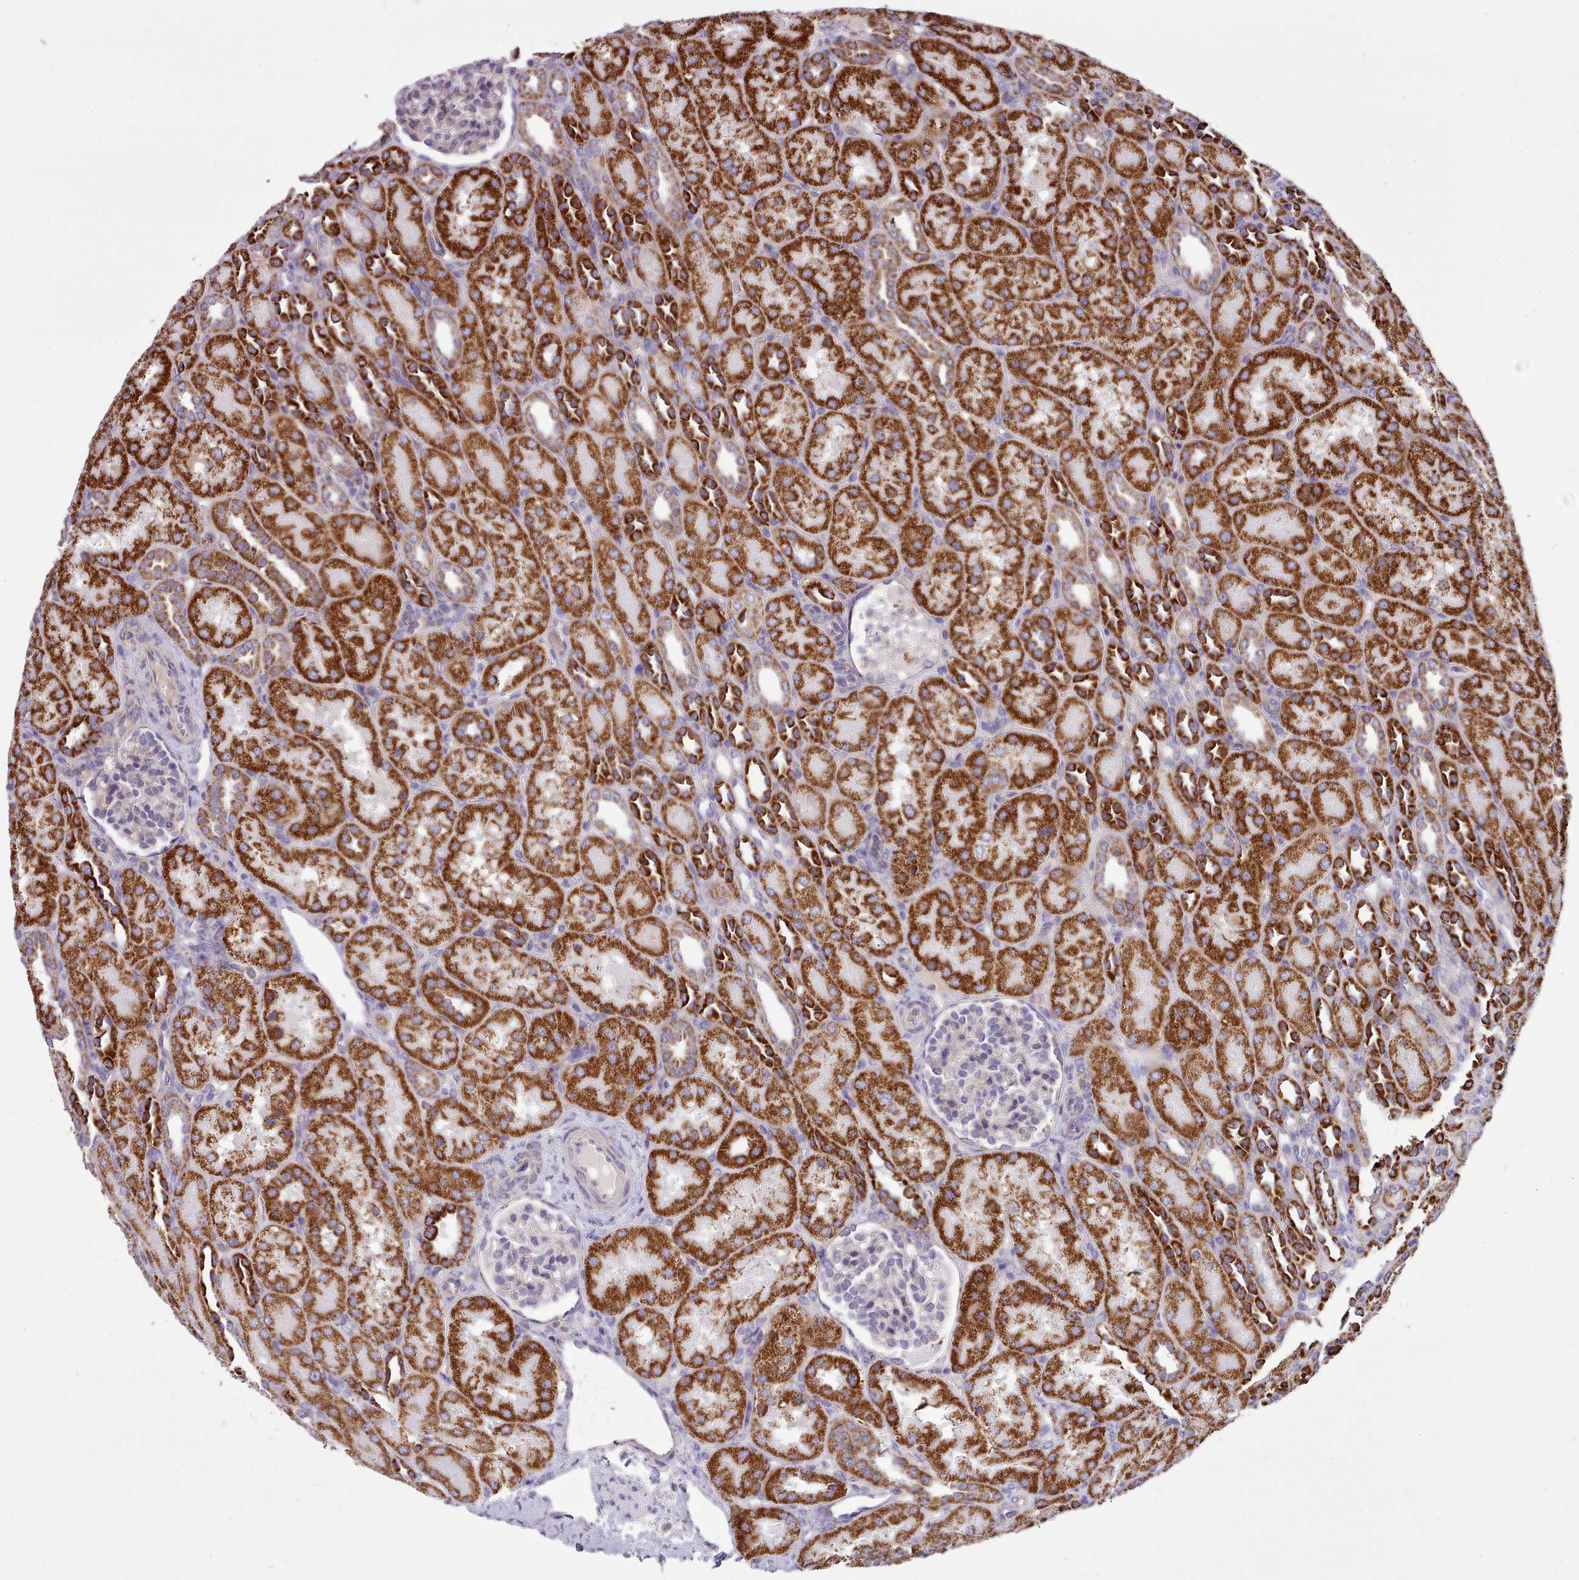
{"staining": {"intensity": "negative", "quantity": "none", "location": "none"}, "tissue": "kidney", "cell_type": "Cells in glomeruli", "image_type": "normal", "snomed": [{"axis": "morphology", "description": "Normal tissue, NOS"}, {"axis": "topography", "description": "Kidney"}], "caption": "Photomicrograph shows no protein staining in cells in glomeruli of unremarkable kidney.", "gene": "SRP54", "patient": {"sex": "male", "age": 1}}